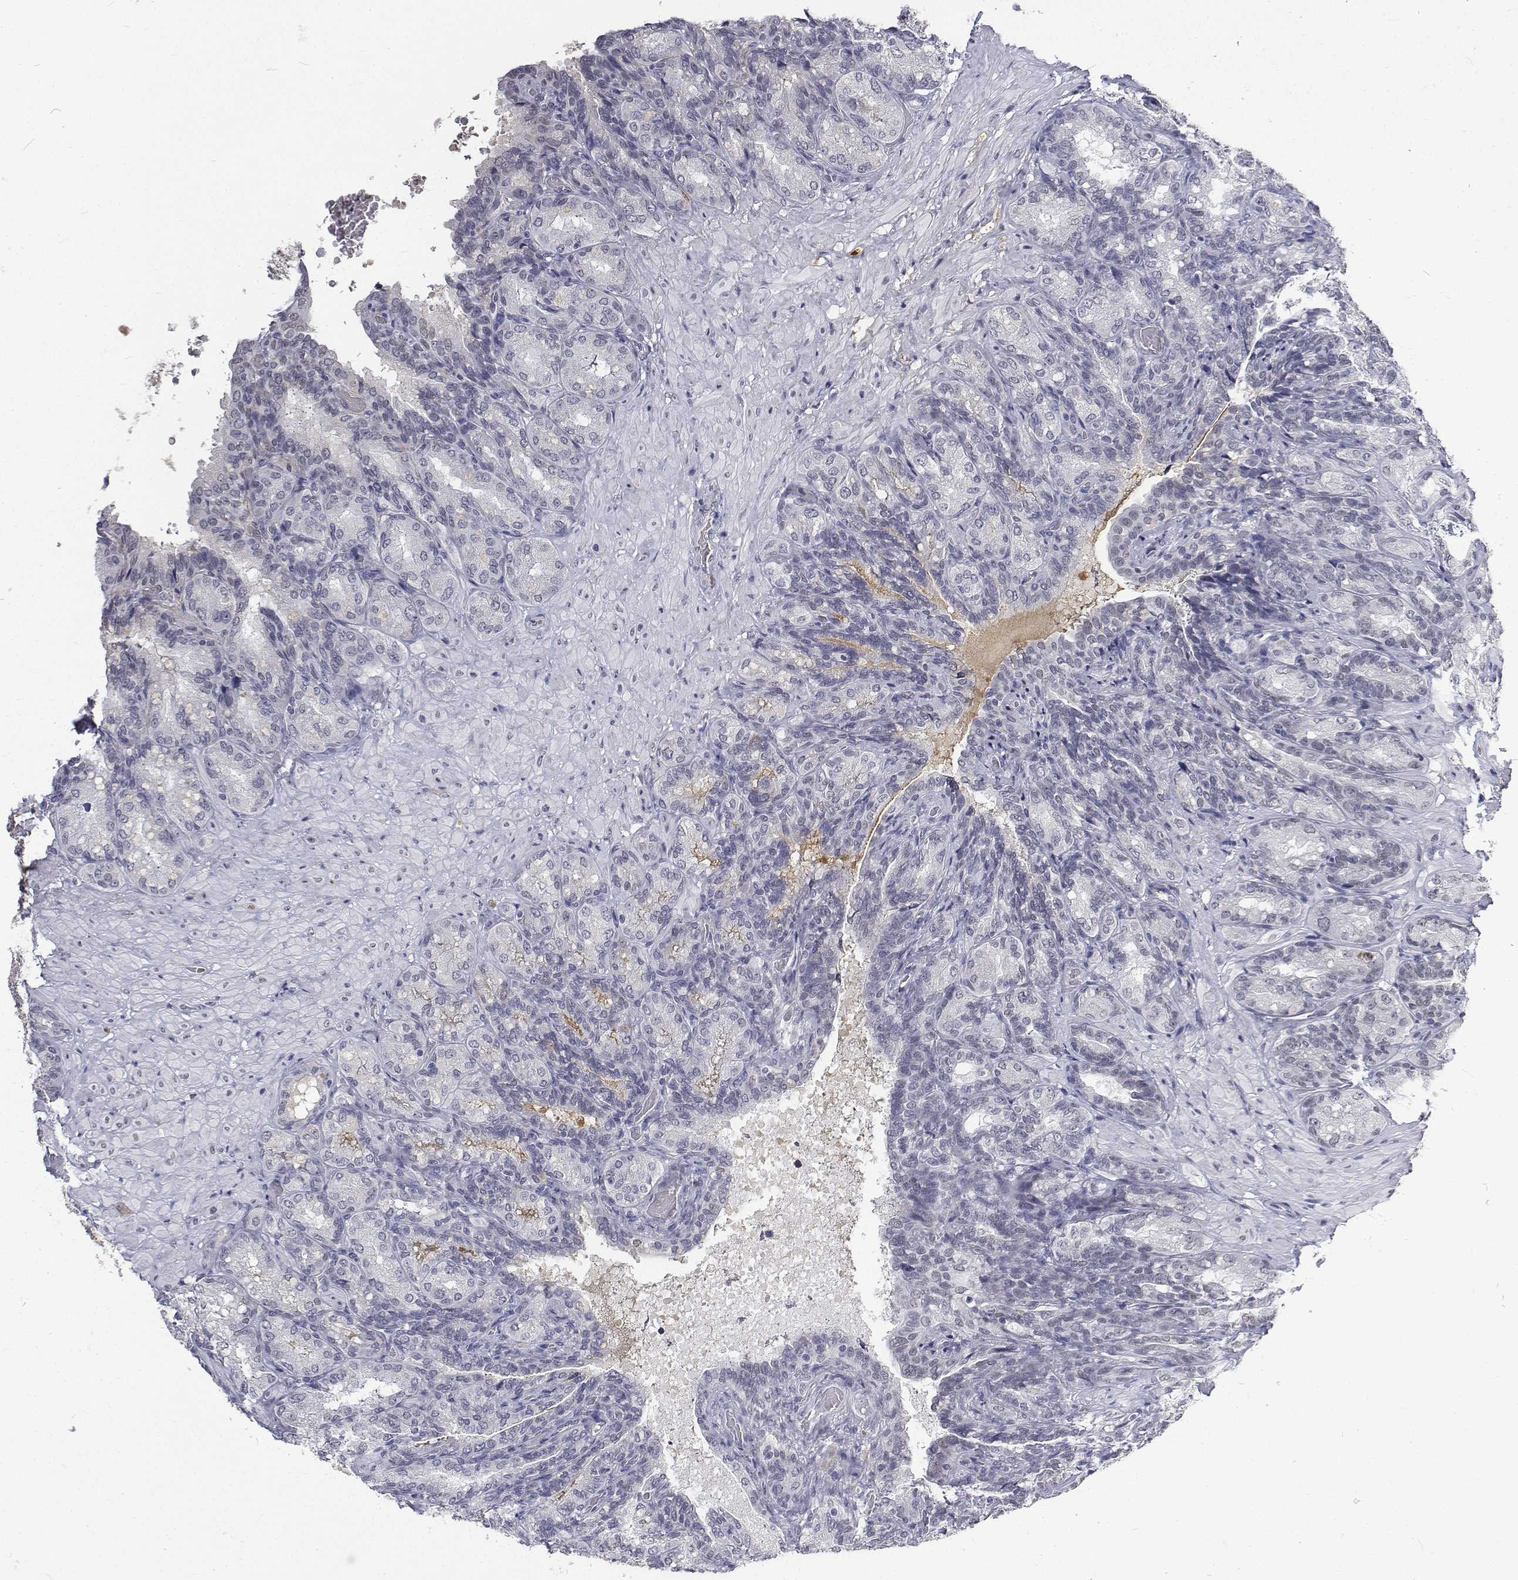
{"staining": {"intensity": "moderate", "quantity": "<25%", "location": "nuclear"}, "tissue": "seminal vesicle", "cell_type": "Glandular cells", "image_type": "normal", "snomed": [{"axis": "morphology", "description": "Normal tissue, NOS"}, {"axis": "topography", "description": "Seminal veicle"}], "caption": "Moderate nuclear staining for a protein is appreciated in about <25% of glandular cells of normal seminal vesicle using IHC.", "gene": "ATRX", "patient": {"sex": "male", "age": 68}}